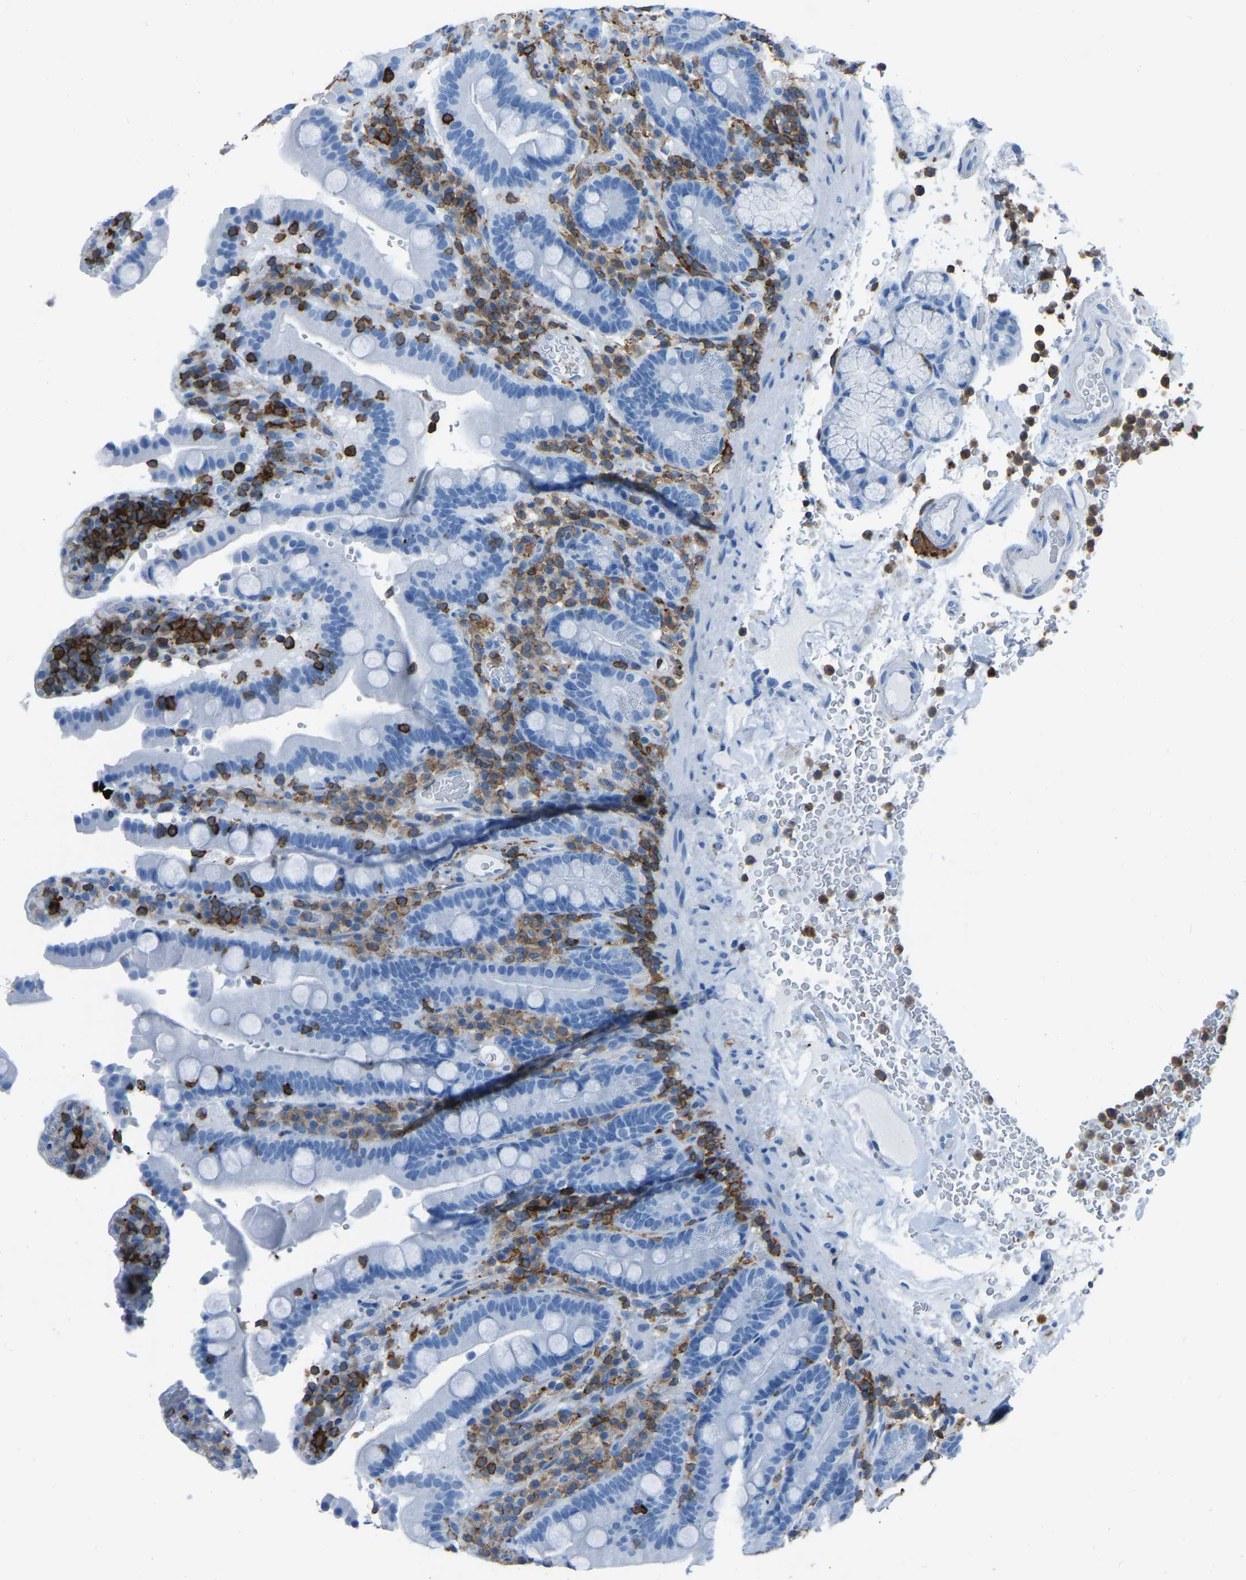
{"staining": {"intensity": "negative", "quantity": "none", "location": "none"}, "tissue": "duodenum", "cell_type": "Glandular cells", "image_type": "normal", "snomed": [{"axis": "morphology", "description": "Normal tissue, NOS"}, {"axis": "topography", "description": "Small intestine, NOS"}], "caption": "An immunohistochemistry micrograph of unremarkable duodenum is shown. There is no staining in glandular cells of duodenum.", "gene": "LSP1", "patient": {"sex": "female", "age": 71}}